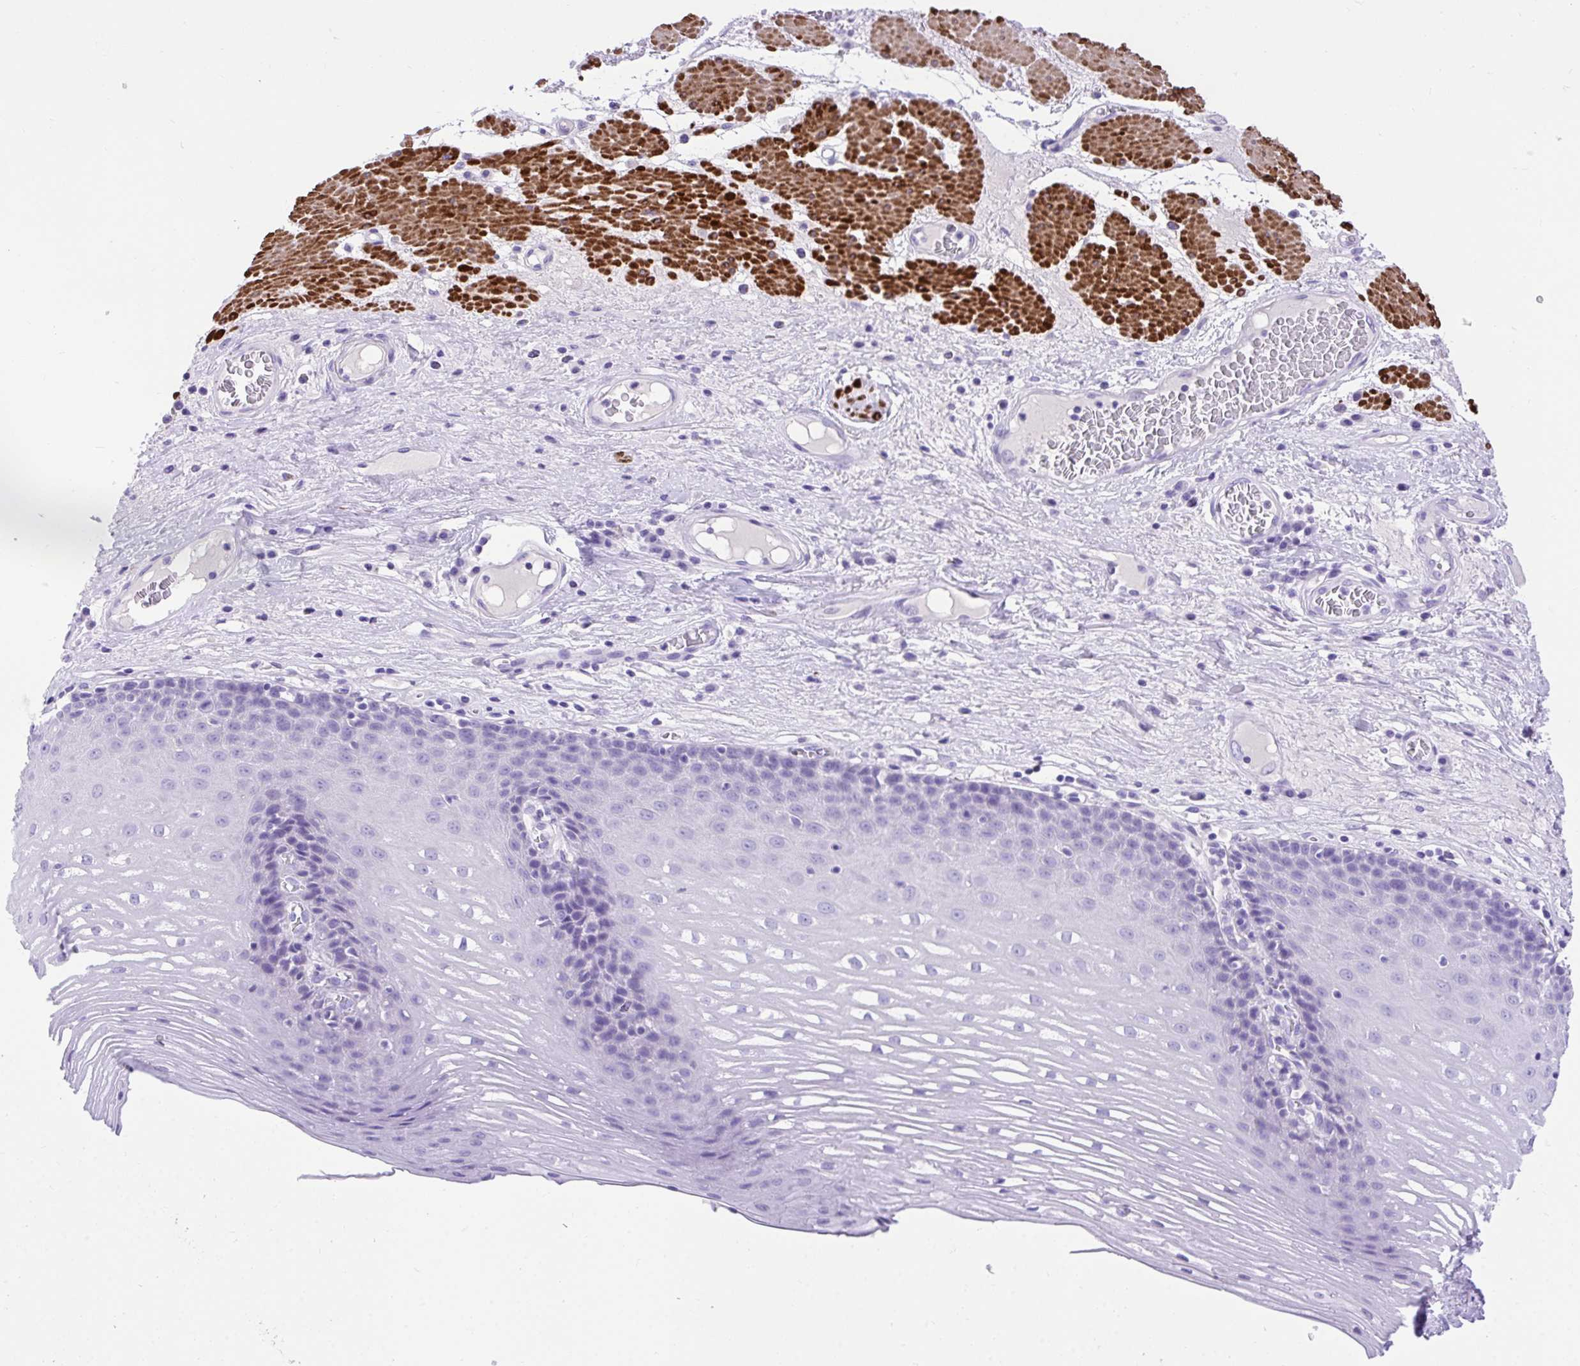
{"staining": {"intensity": "negative", "quantity": "none", "location": "none"}, "tissue": "esophagus", "cell_type": "Squamous epithelial cells", "image_type": "normal", "snomed": [{"axis": "morphology", "description": "Normal tissue, NOS"}, {"axis": "topography", "description": "Esophagus"}], "caption": "Protein analysis of unremarkable esophagus demonstrates no significant expression in squamous epithelial cells.", "gene": "KCNN4", "patient": {"sex": "male", "age": 62}}